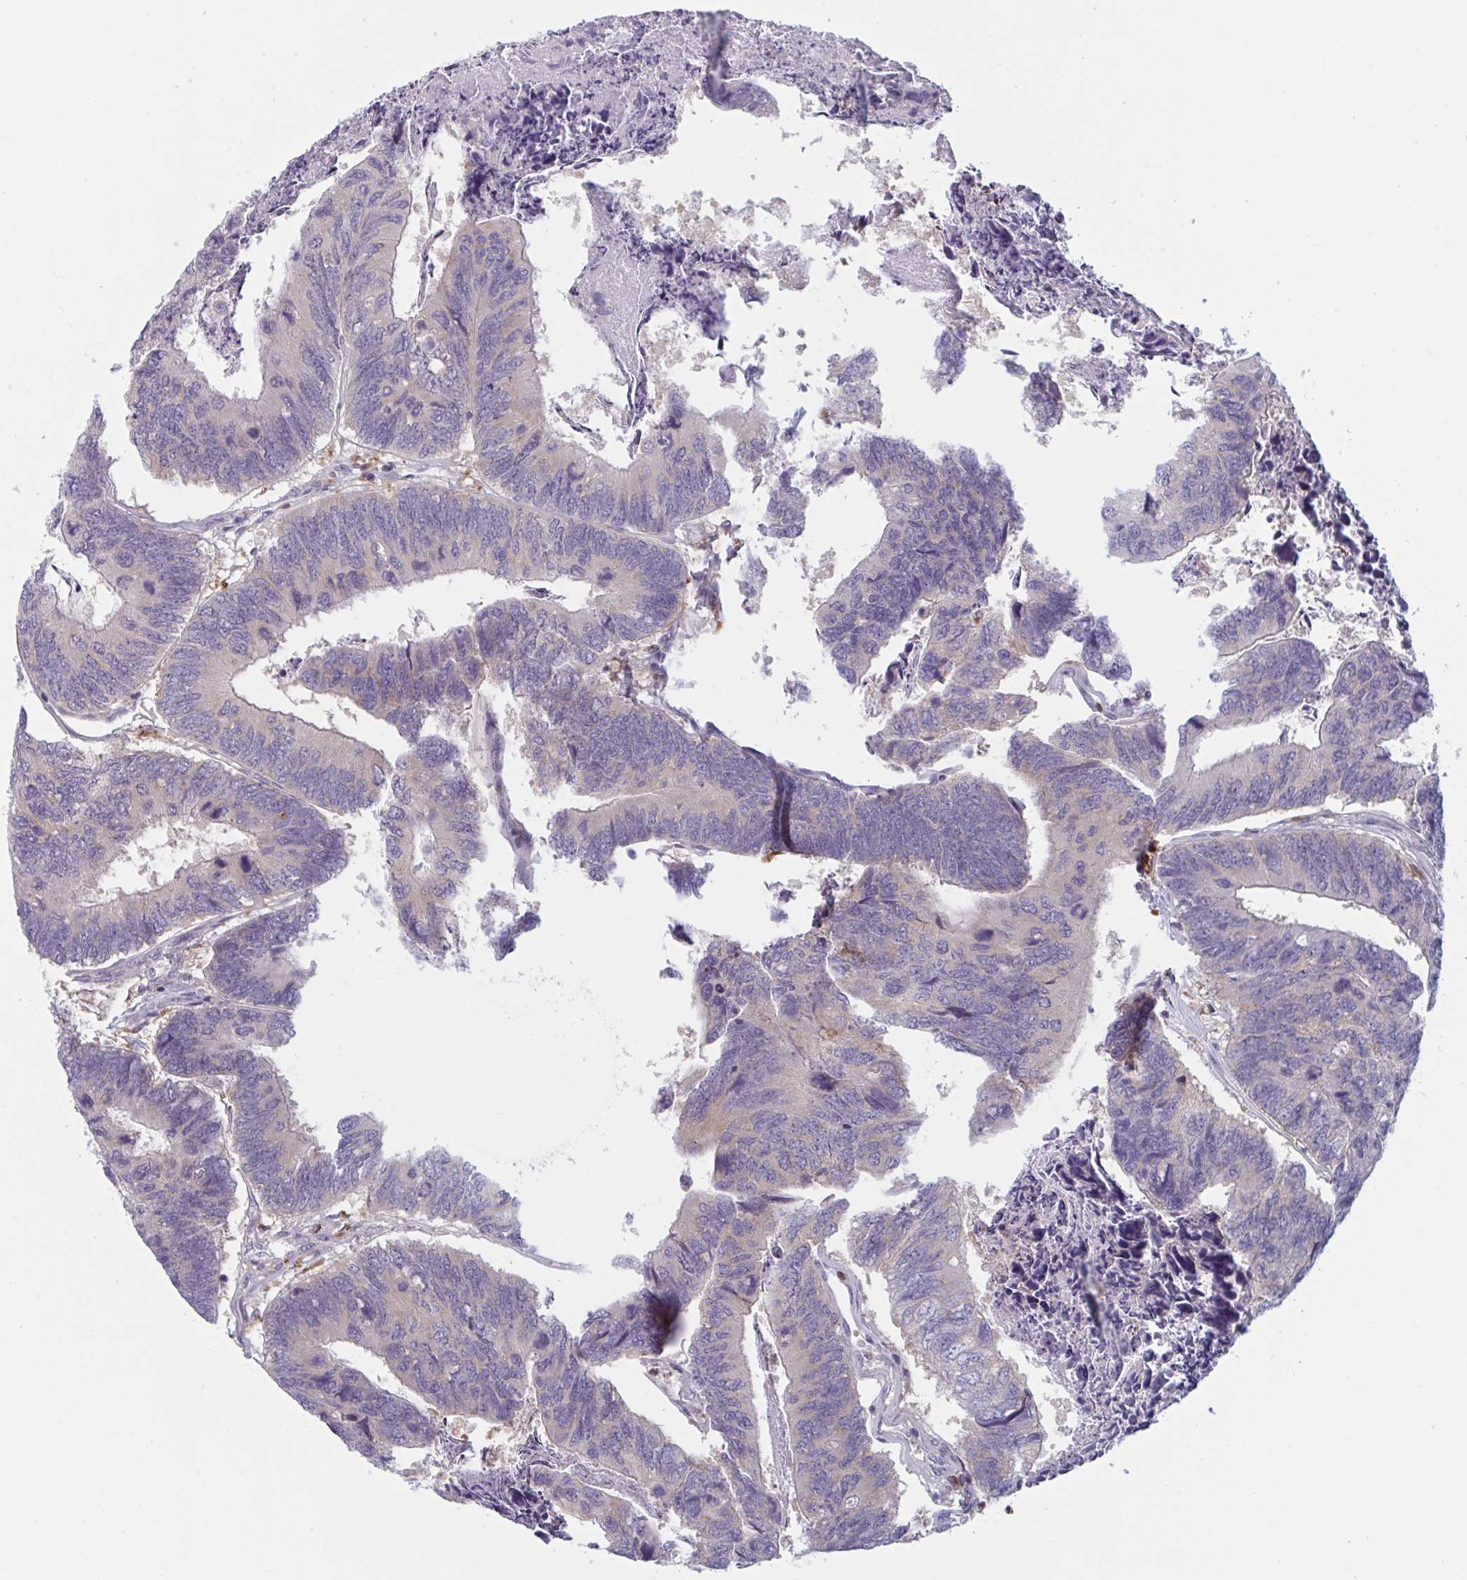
{"staining": {"intensity": "negative", "quantity": "none", "location": "none"}, "tissue": "colorectal cancer", "cell_type": "Tumor cells", "image_type": "cancer", "snomed": [{"axis": "morphology", "description": "Adenocarcinoma, NOS"}, {"axis": "topography", "description": "Colon"}], "caption": "This is an immunohistochemistry photomicrograph of human adenocarcinoma (colorectal). There is no staining in tumor cells.", "gene": "NIPSNAP1", "patient": {"sex": "female", "age": 67}}